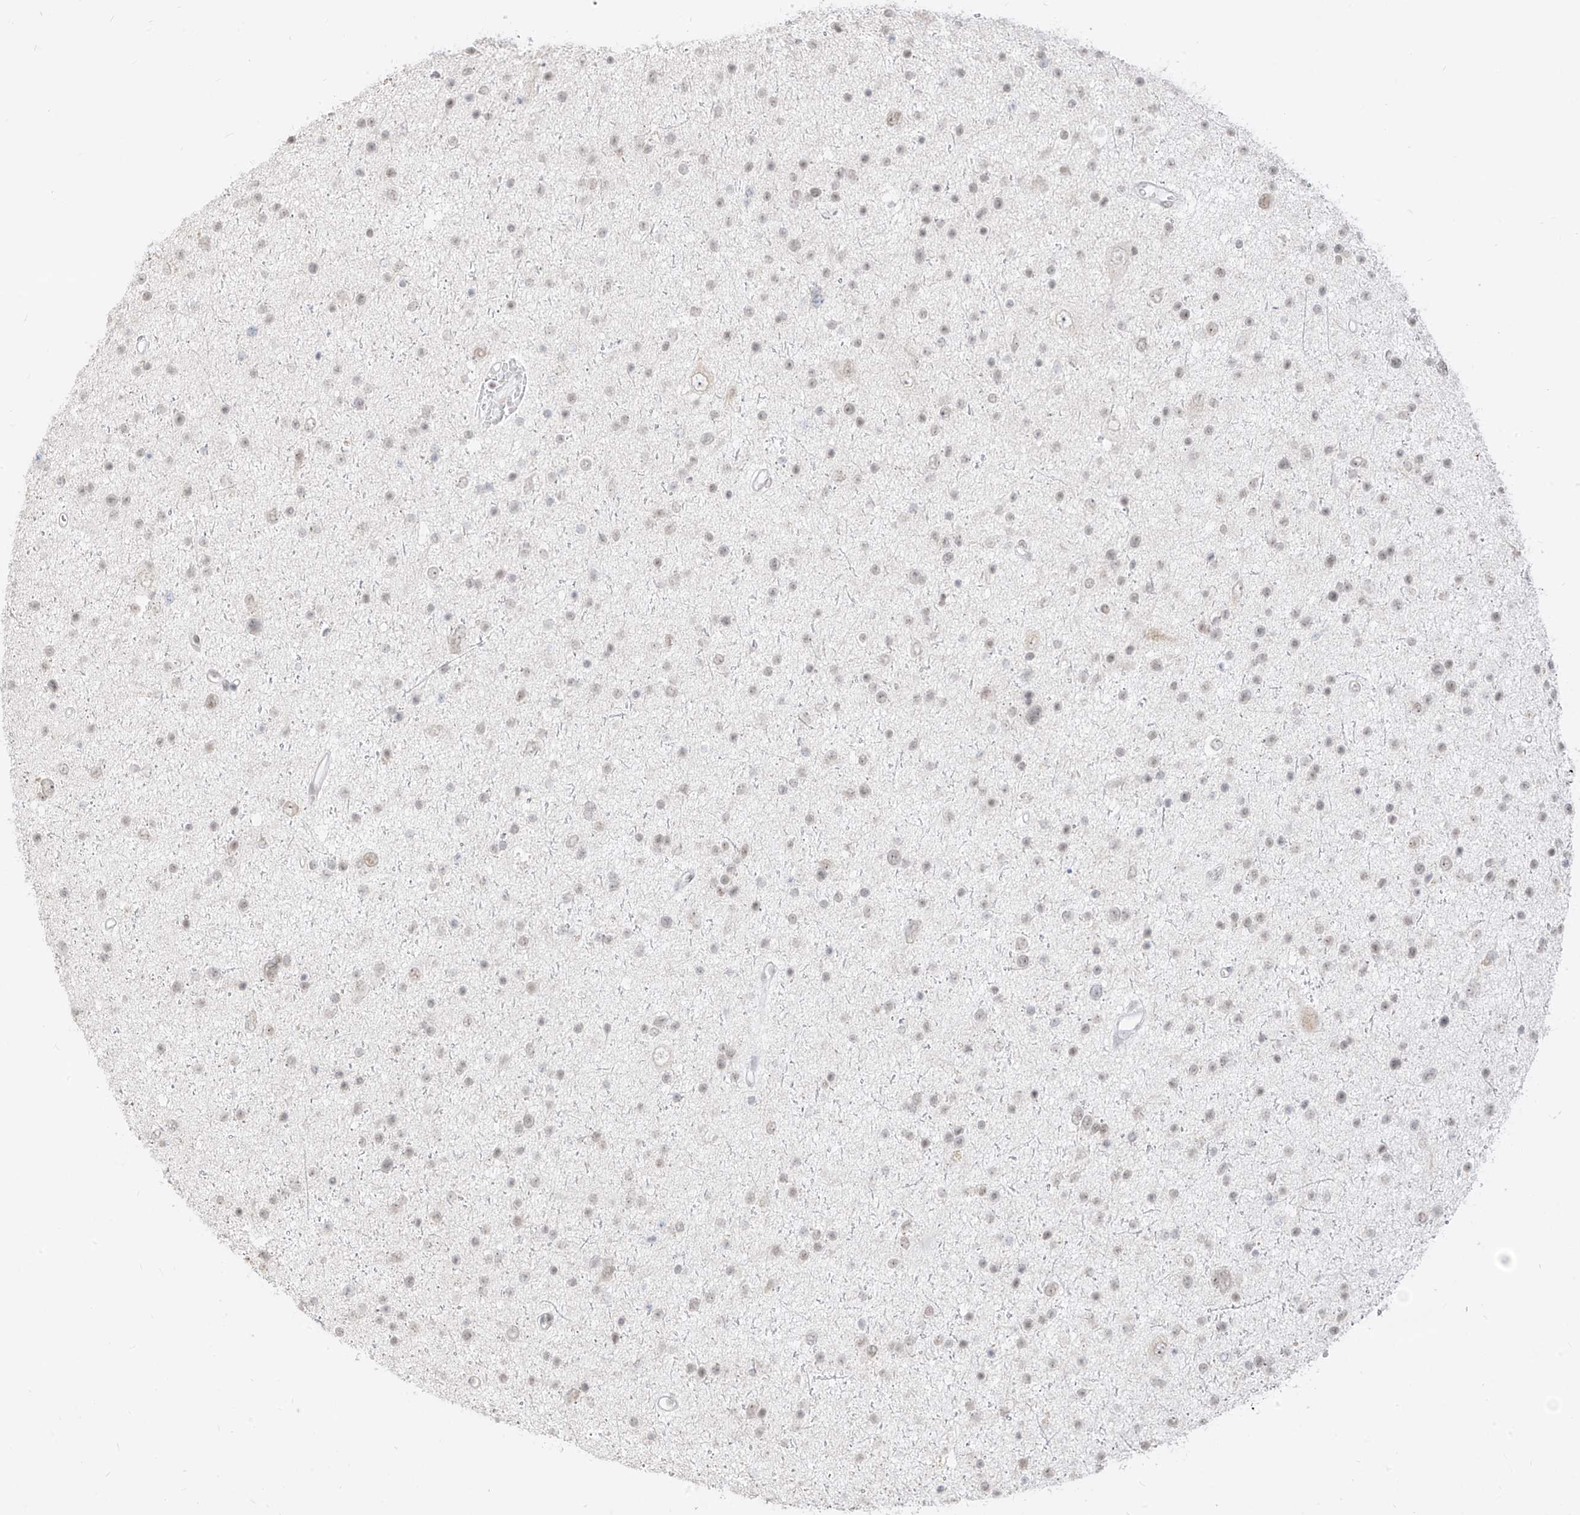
{"staining": {"intensity": "negative", "quantity": "none", "location": "none"}, "tissue": "glioma", "cell_type": "Tumor cells", "image_type": "cancer", "snomed": [{"axis": "morphology", "description": "Glioma, malignant, Low grade"}, {"axis": "topography", "description": "Brain"}], "caption": "This is an IHC photomicrograph of malignant low-grade glioma. There is no positivity in tumor cells.", "gene": "SUPT5H", "patient": {"sex": "female", "age": 37}}